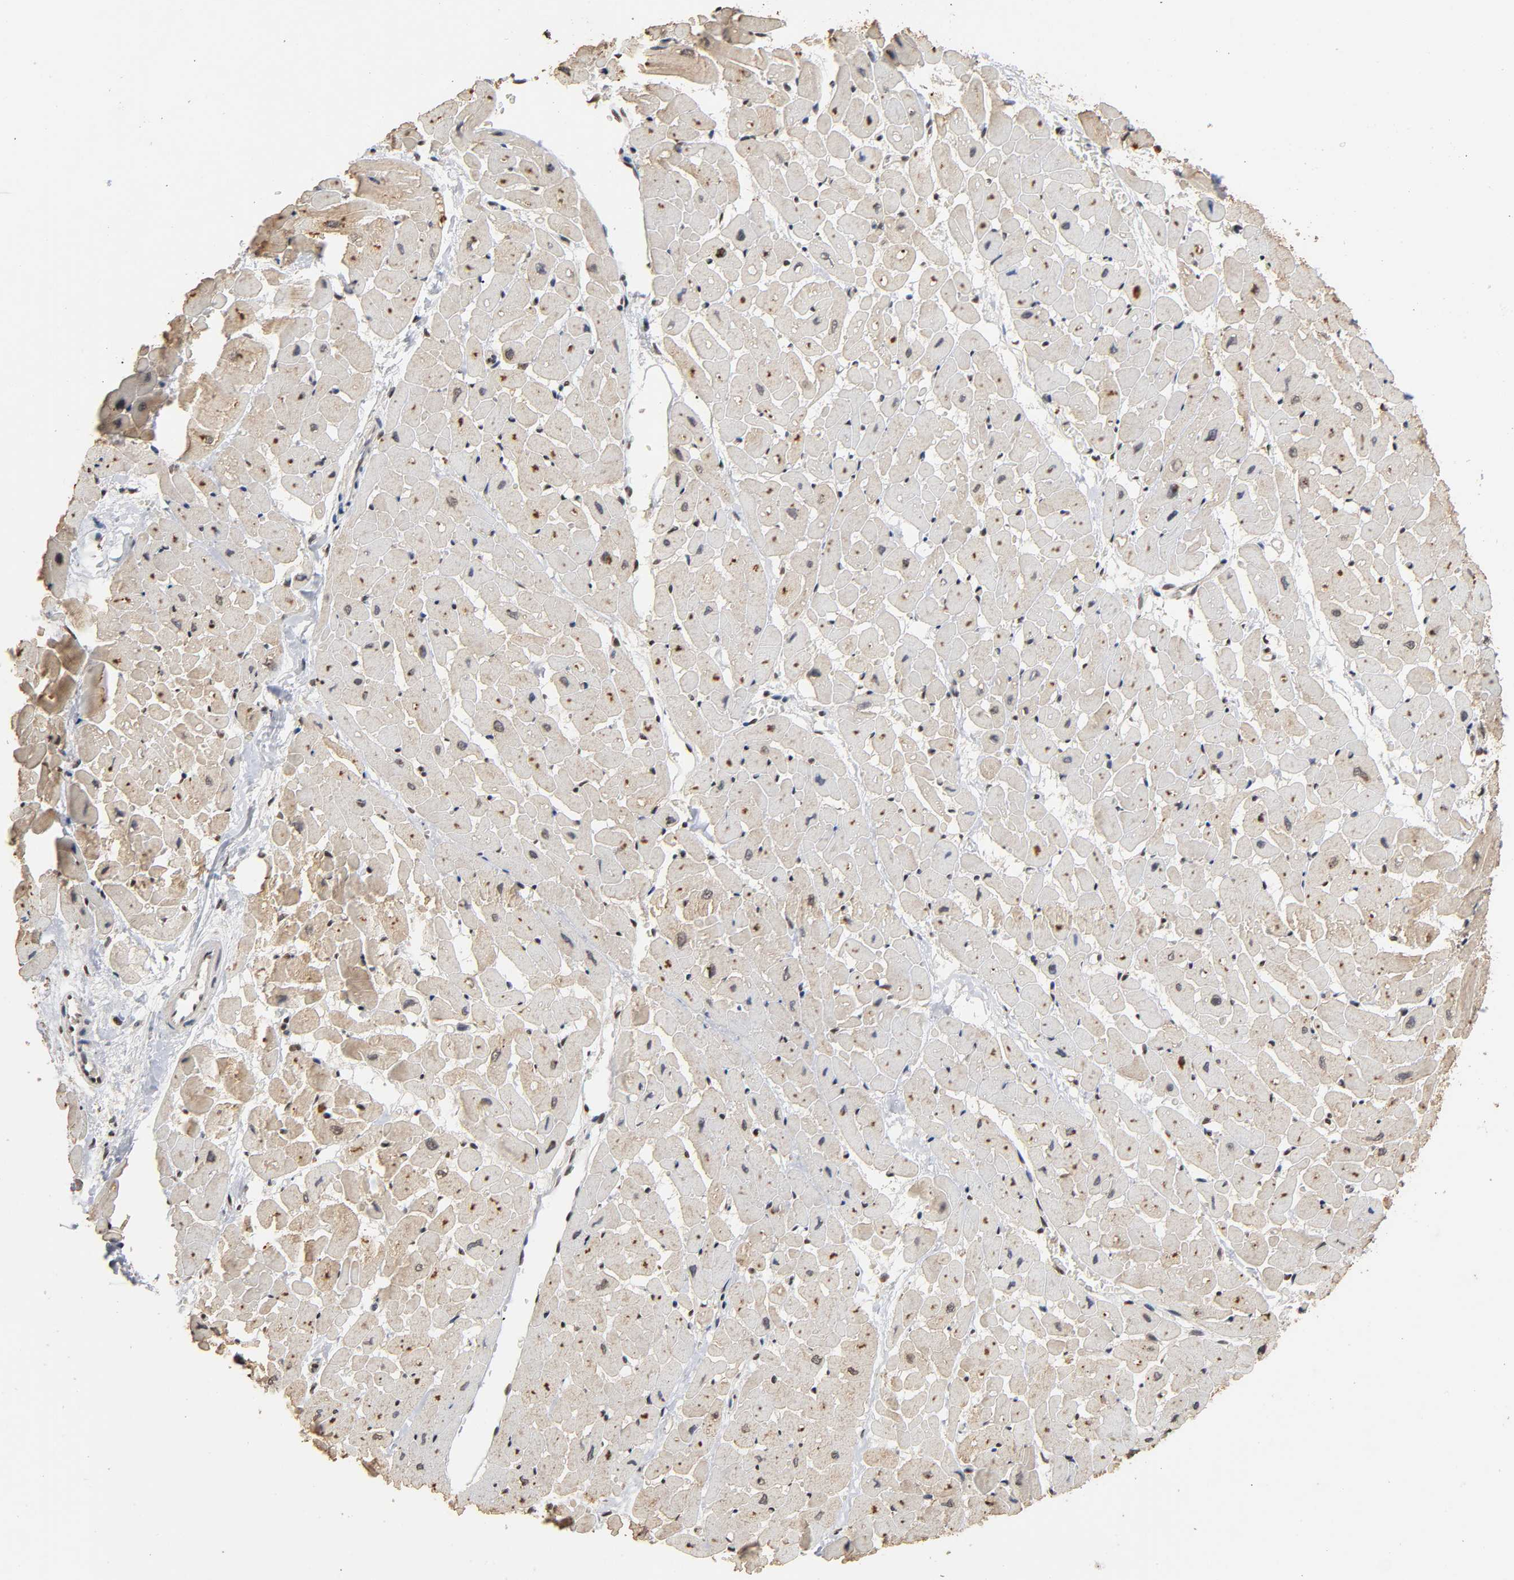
{"staining": {"intensity": "moderate", "quantity": "25%-75%", "location": "cytoplasmic/membranous,nuclear"}, "tissue": "heart muscle", "cell_type": "Cardiomyocytes", "image_type": "normal", "snomed": [{"axis": "morphology", "description": "Normal tissue, NOS"}, {"axis": "topography", "description": "Heart"}], "caption": "An image showing moderate cytoplasmic/membranous,nuclear staining in about 25%-75% of cardiomyocytes in benign heart muscle, as visualized by brown immunohistochemical staining.", "gene": "ZNF384", "patient": {"sex": "male", "age": 45}}